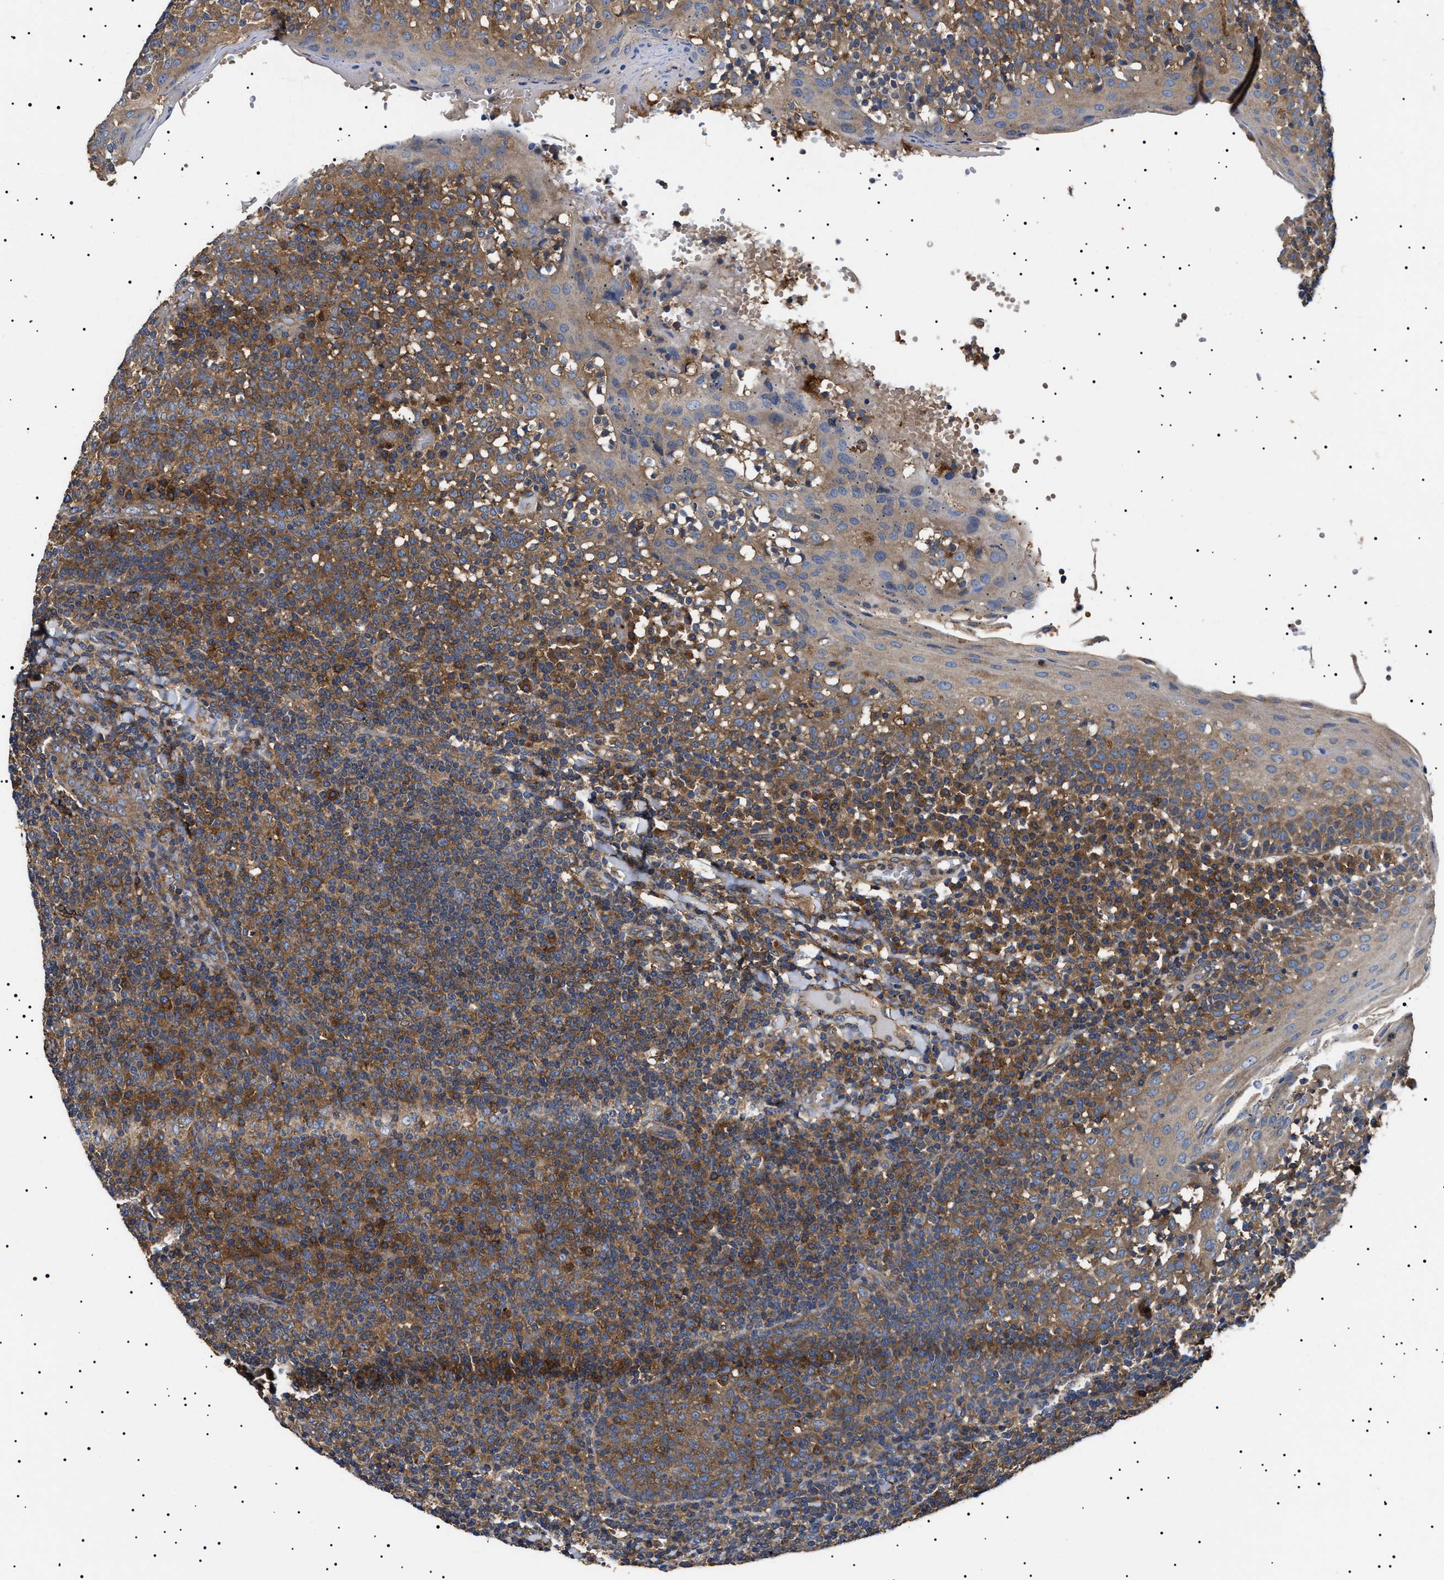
{"staining": {"intensity": "moderate", "quantity": ">75%", "location": "cytoplasmic/membranous"}, "tissue": "tonsil", "cell_type": "Non-germinal center cells", "image_type": "normal", "snomed": [{"axis": "morphology", "description": "Normal tissue, NOS"}, {"axis": "topography", "description": "Tonsil"}], "caption": "The histopathology image exhibits a brown stain indicating the presence of a protein in the cytoplasmic/membranous of non-germinal center cells in tonsil. (brown staining indicates protein expression, while blue staining denotes nuclei).", "gene": "TPP2", "patient": {"sex": "female", "age": 19}}